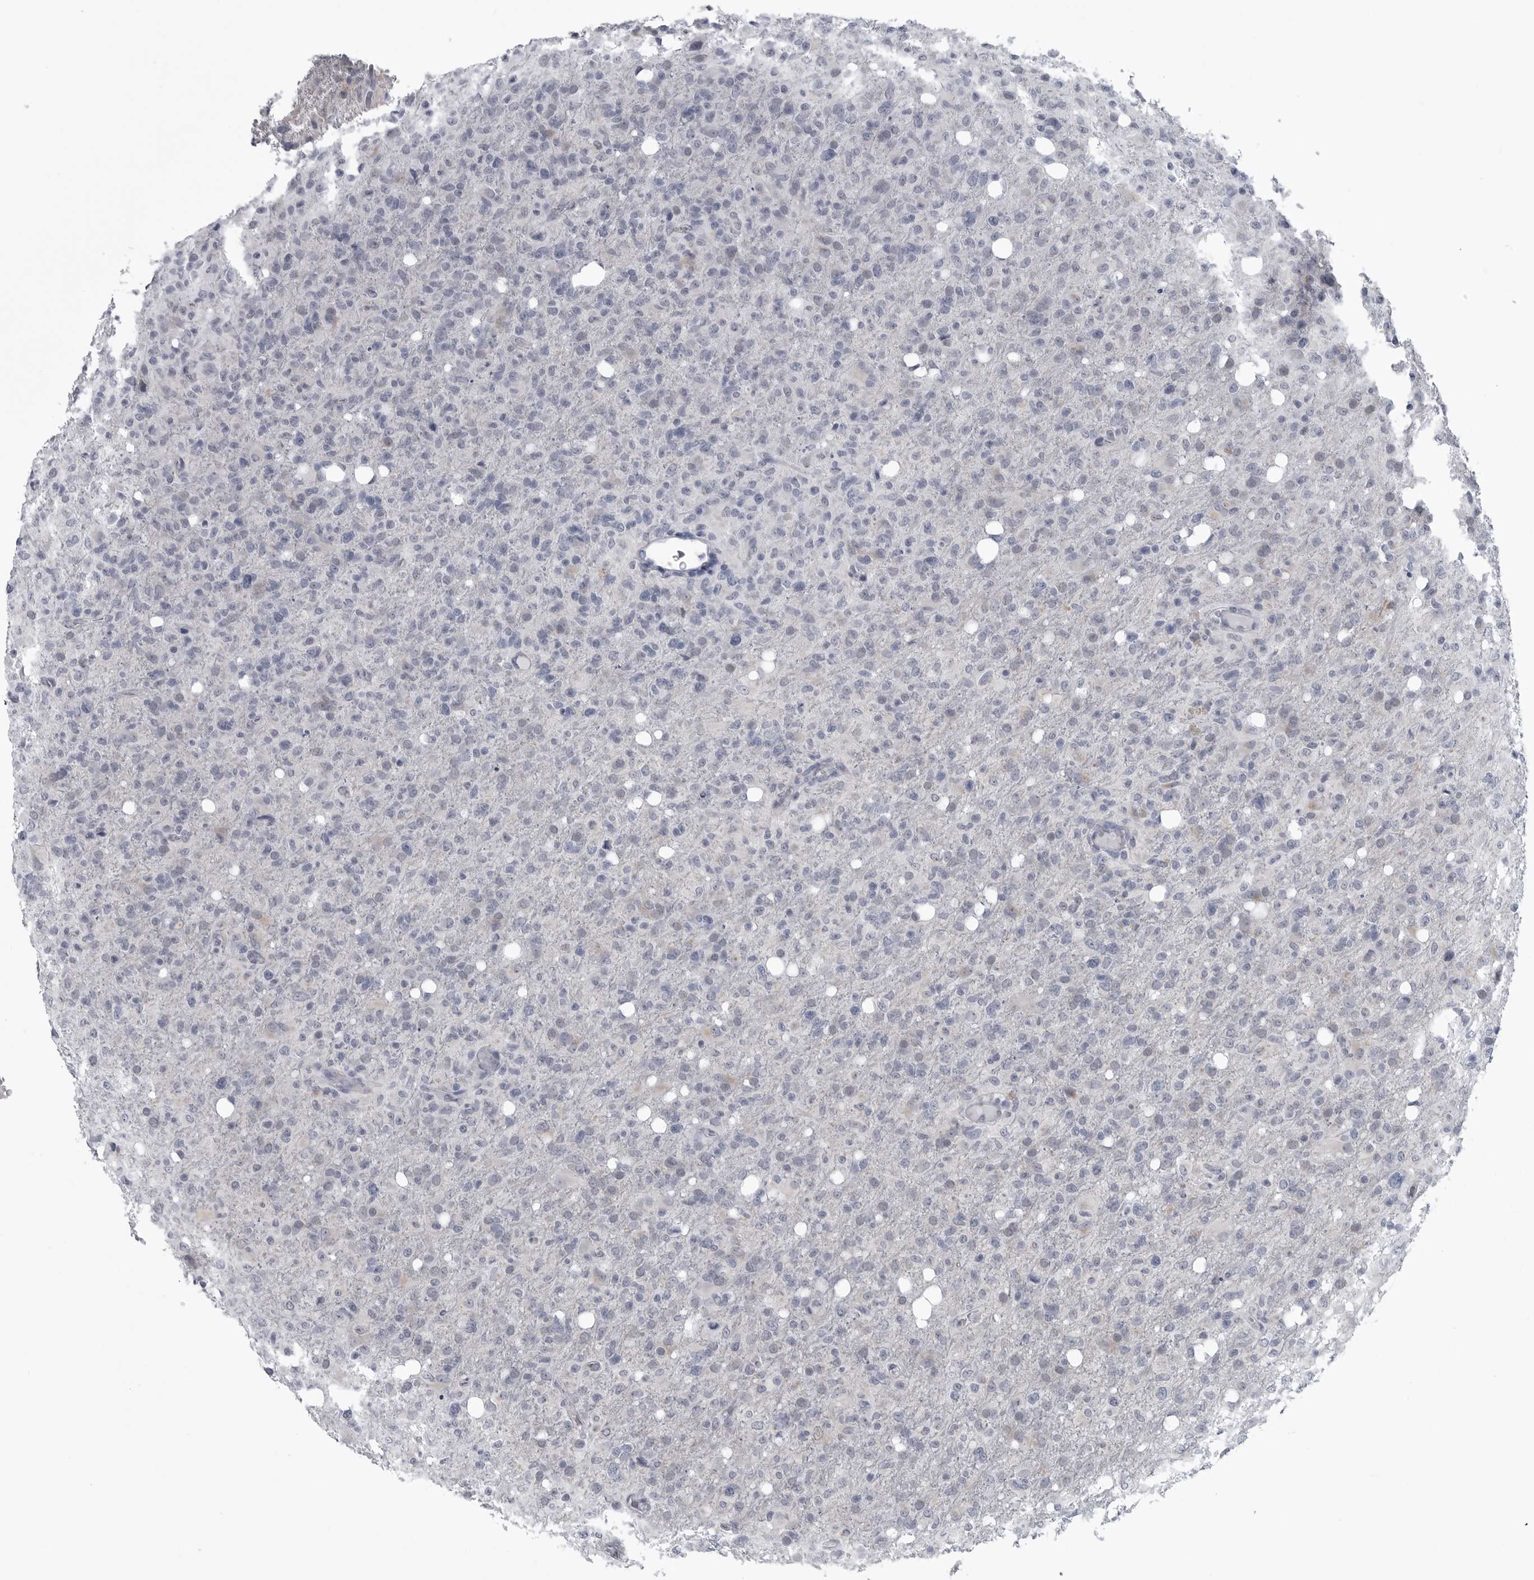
{"staining": {"intensity": "negative", "quantity": "none", "location": "none"}, "tissue": "glioma", "cell_type": "Tumor cells", "image_type": "cancer", "snomed": [{"axis": "morphology", "description": "Glioma, malignant, High grade"}, {"axis": "topography", "description": "Brain"}], "caption": "Tumor cells are negative for protein expression in human glioma.", "gene": "MYOC", "patient": {"sex": "female", "age": 57}}